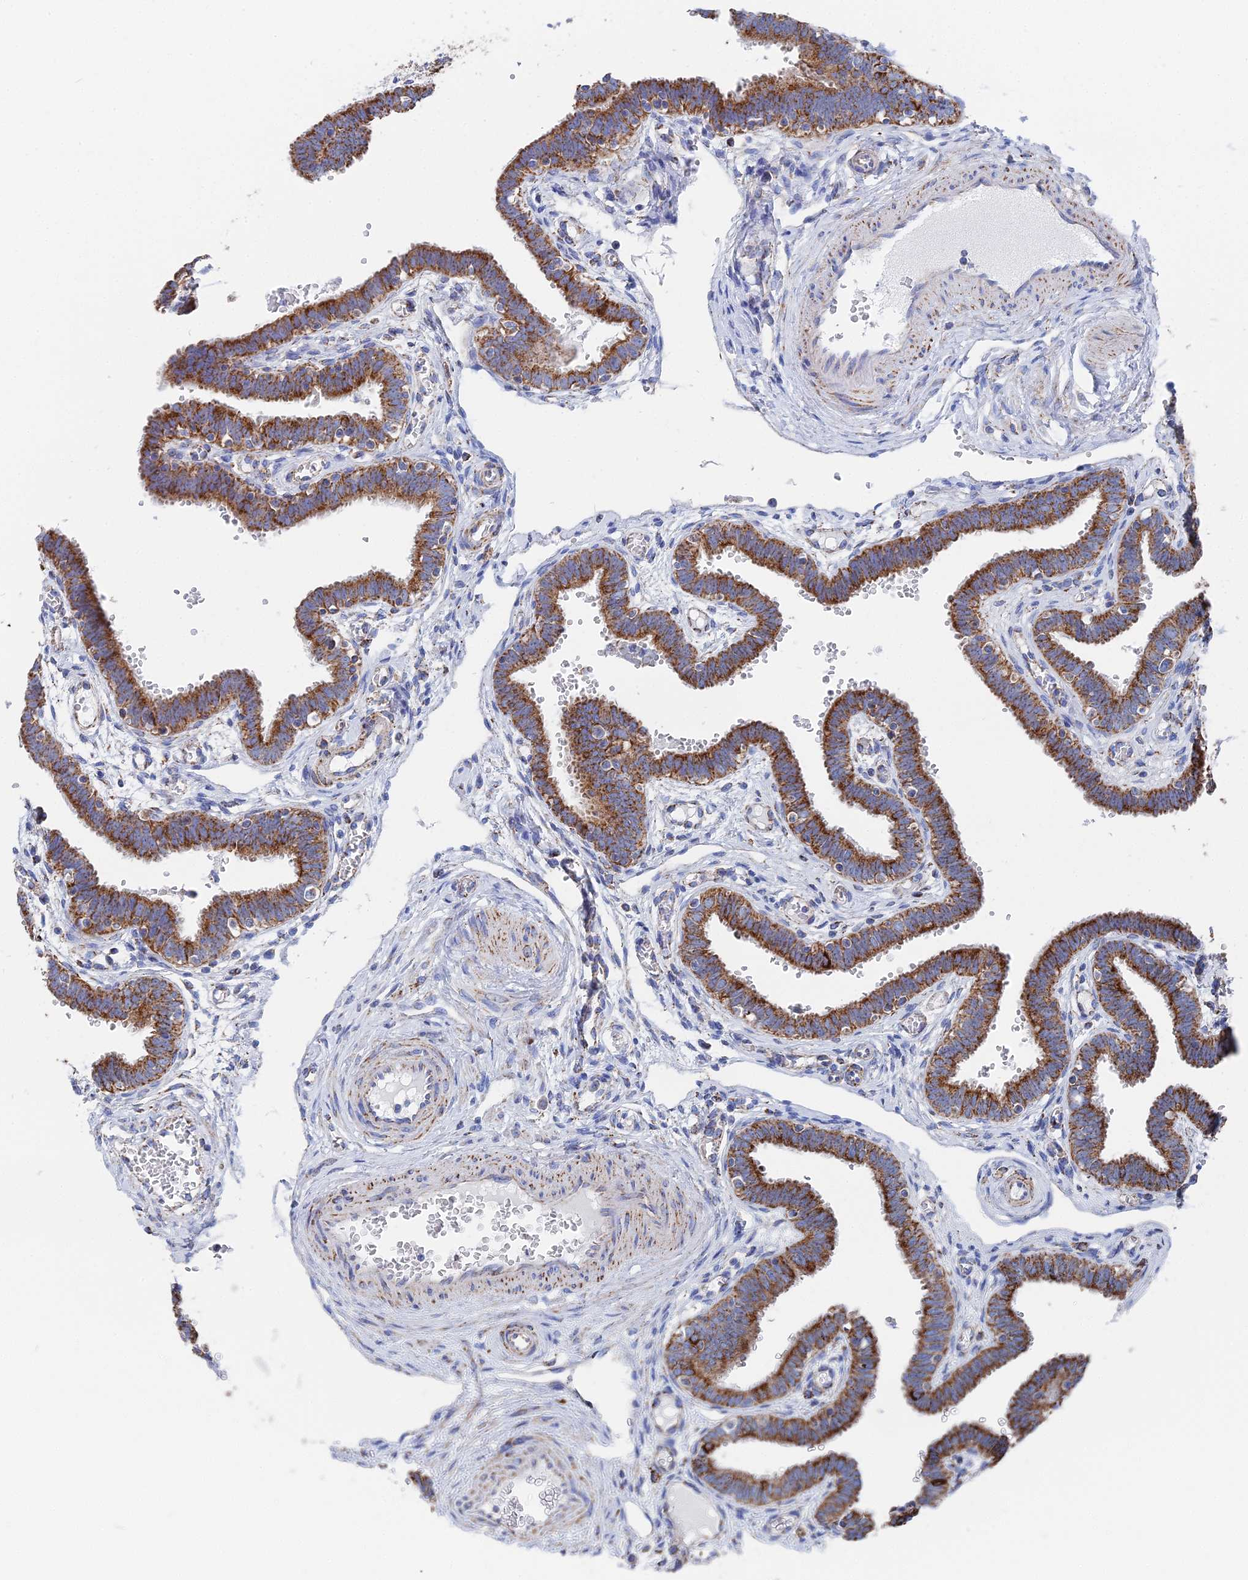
{"staining": {"intensity": "strong", "quantity": ">75%", "location": "cytoplasmic/membranous"}, "tissue": "fallopian tube", "cell_type": "Glandular cells", "image_type": "normal", "snomed": [{"axis": "morphology", "description": "Normal tissue, NOS"}, {"axis": "topography", "description": "Fallopian tube"}, {"axis": "topography", "description": "Placenta"}], "caption": "Fallopian tube stained with immunohistochemistry demonstrates strong cytoplasmic/membranous staining in about >75% of glandular cells. (DAB IHC, brown staining for protein, blue staining for nuclei).", "gene": "IFT80", "patient": {"sex": "female", "age": 32}}